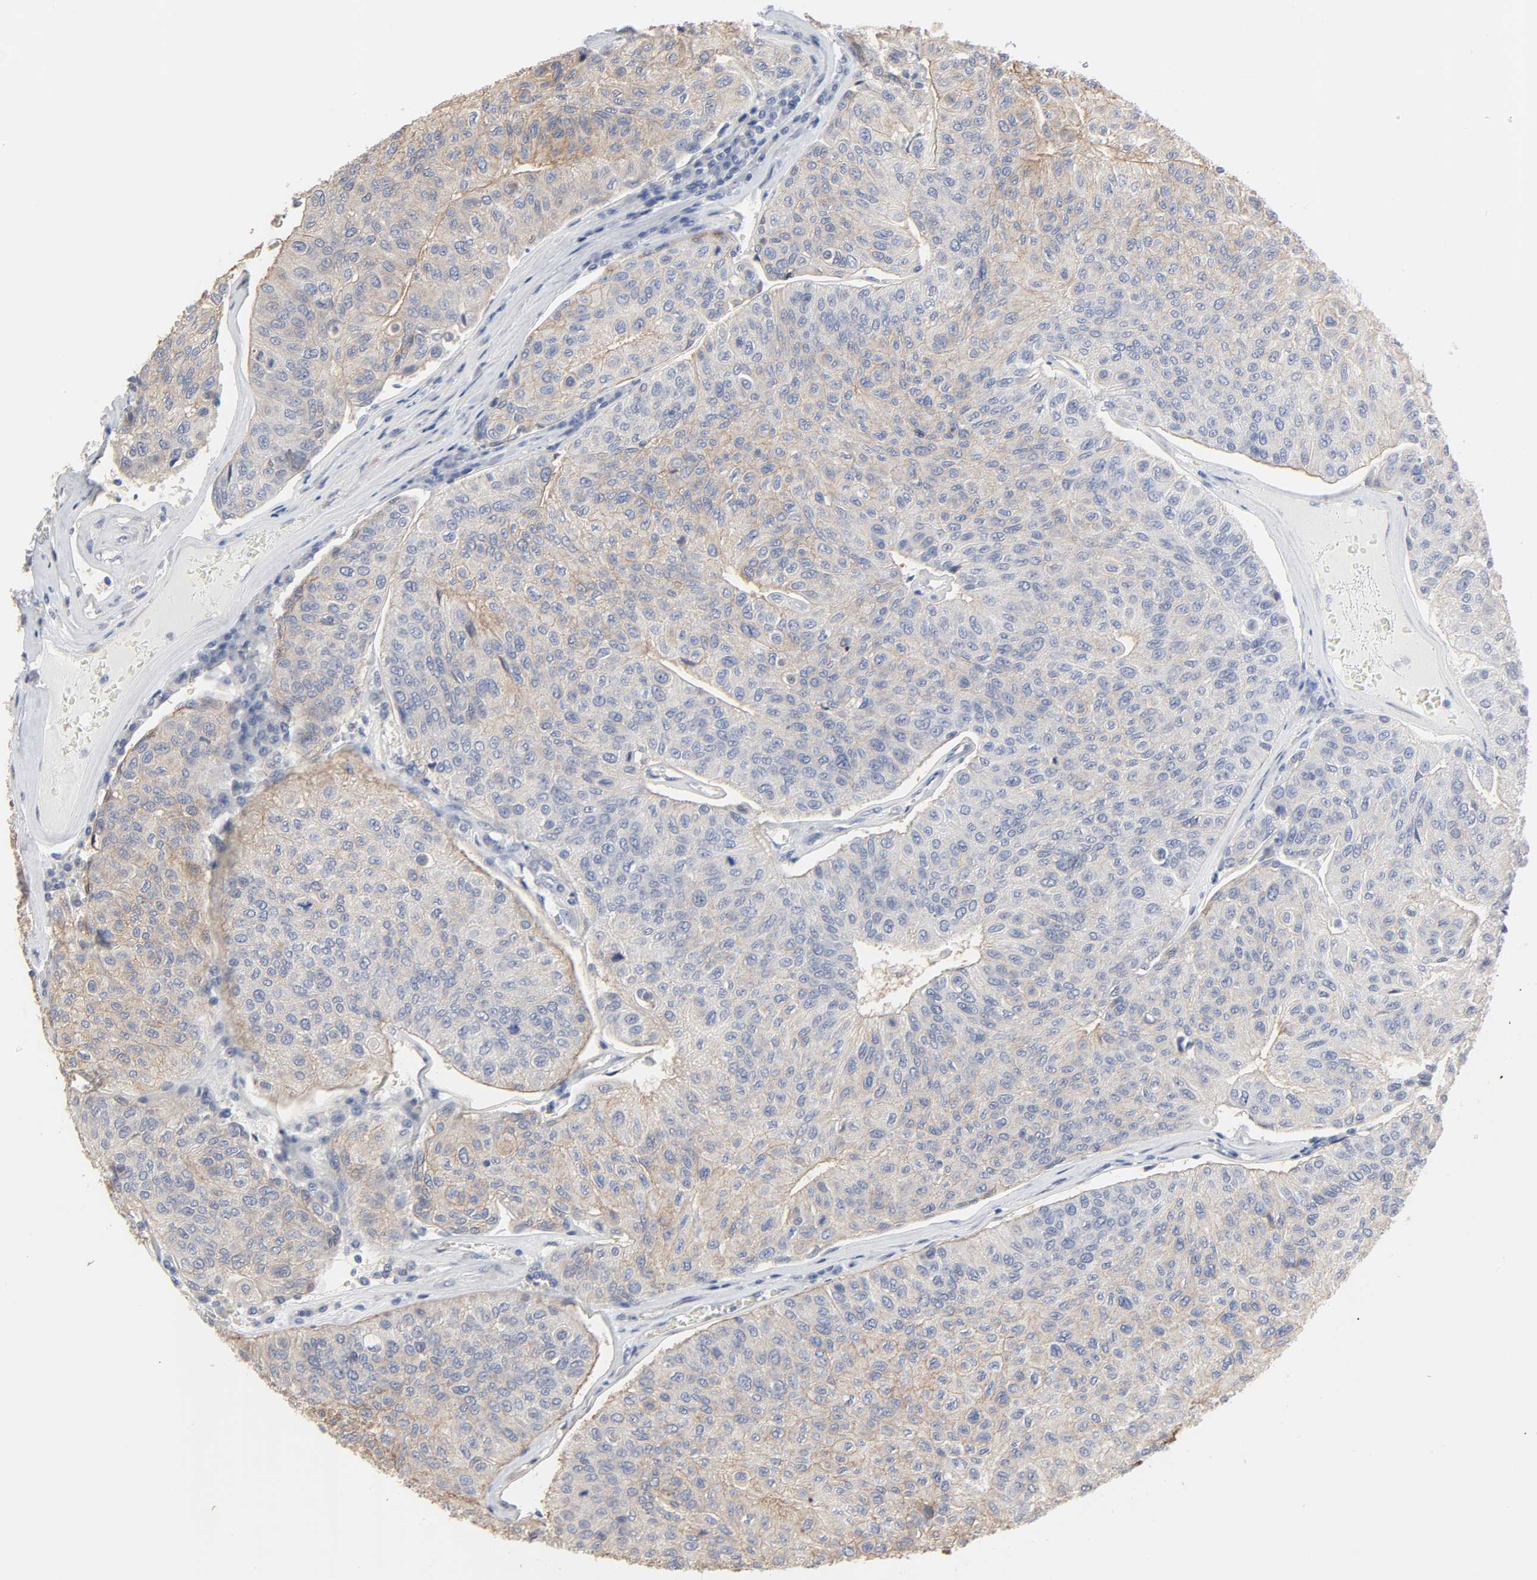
{"staining": {"intensity": "weak", "quantity": "<25%", "location": "cytoplasmic/membranous"}, "tissue": "urothelial cancer", "cell_type": "Tumor cells", "image_type": "cancer", "snomed": [{"axis": "morphology", "description": "Urothelial carcinoma, High grade"}, {"axis": "topography", "description": "Urinary bladder"}], "caption": "A micrograph of urothelial cancer stained for a protein reveals no brown staining in tumor cells.", "gene": "NDRG2", "patient": {"sex": "male", "age": 66}}